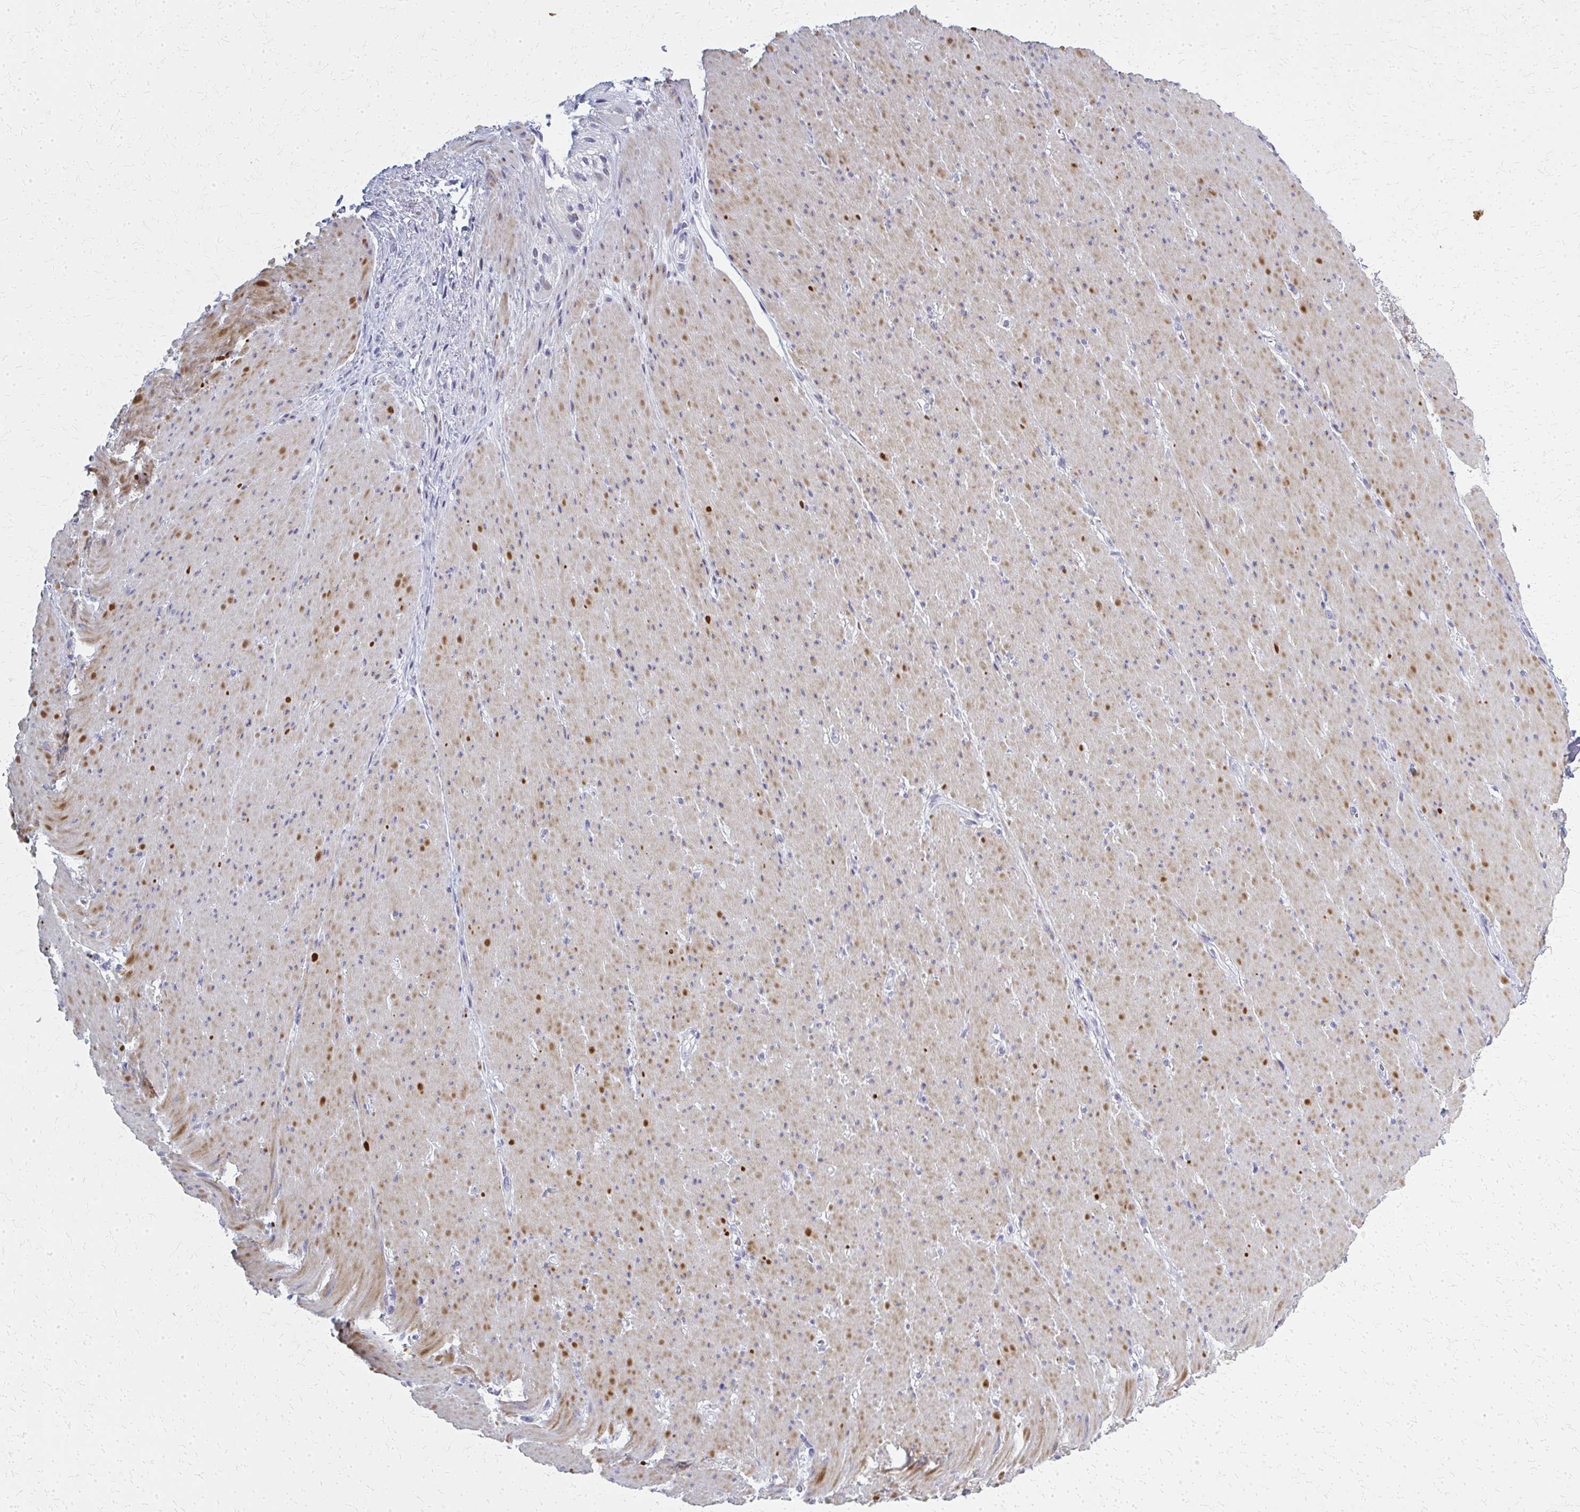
{"staining": {"intensity": "moderate", "quantity": "25%-75%", "location": "cytoplasmic/membranous"}, "tissue": "smooth muscle", "cell_type": "Smooth muscle cells", "image_type": "normal", "snomed": [{"axis": "morphology", "description": "Normal tissue, NOS"}, {"axis": "topography", "description": "Smooth muscle"}, {"axis": "topography", "description": "Rectum"}], "caption": "This photomicrograph displays IHC staining of normal smooth muscle, with medium moderate cytoplasmic/membranous staining in about 25%-75% of smooth muscle cells.", "gene": "CASQ2", "patient": {"sex": "male", "age": 53}}